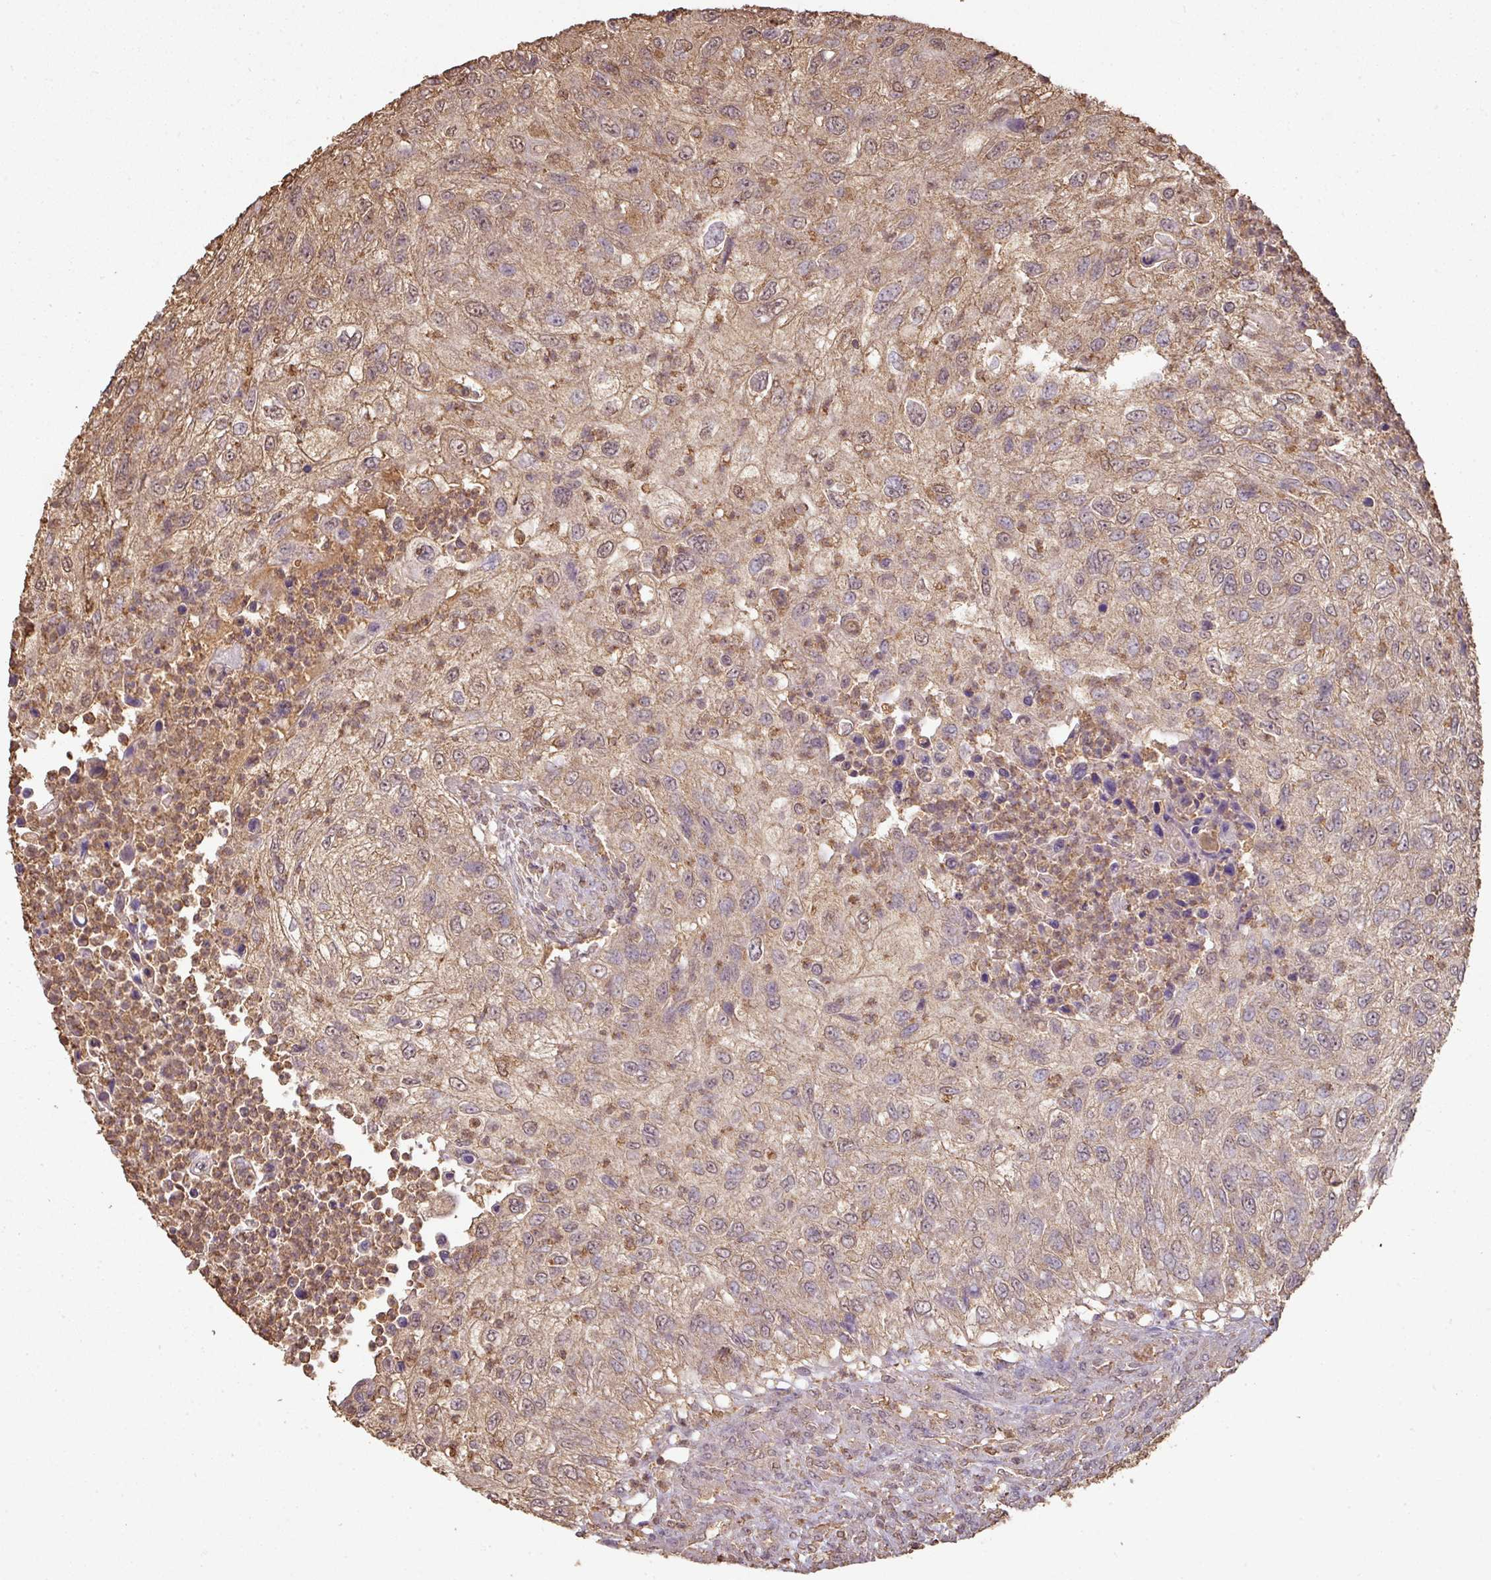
{"staining": {"intensity": "weak", "quantity": "25%-75%", "location": "cytoplasmic/membranous"}, "tissue": "urothelial cancer", "cell_type": "Tumor cells", "image_type": "cancer", "snomed": [{"axis": "morphology", "description": "Urothelial carcinoma, High grade"}, {"axis": "topography", "description": "Urinary bladder"}], "caption": "The image exhibits immunohistochemical staining of urothelial cancer. There is weak cytoplasmic/membranous staining is identified in about 25%-75% of tumor cells.", "gene": "ATAT1", "patient": {"sex": "female", "age": 60}}